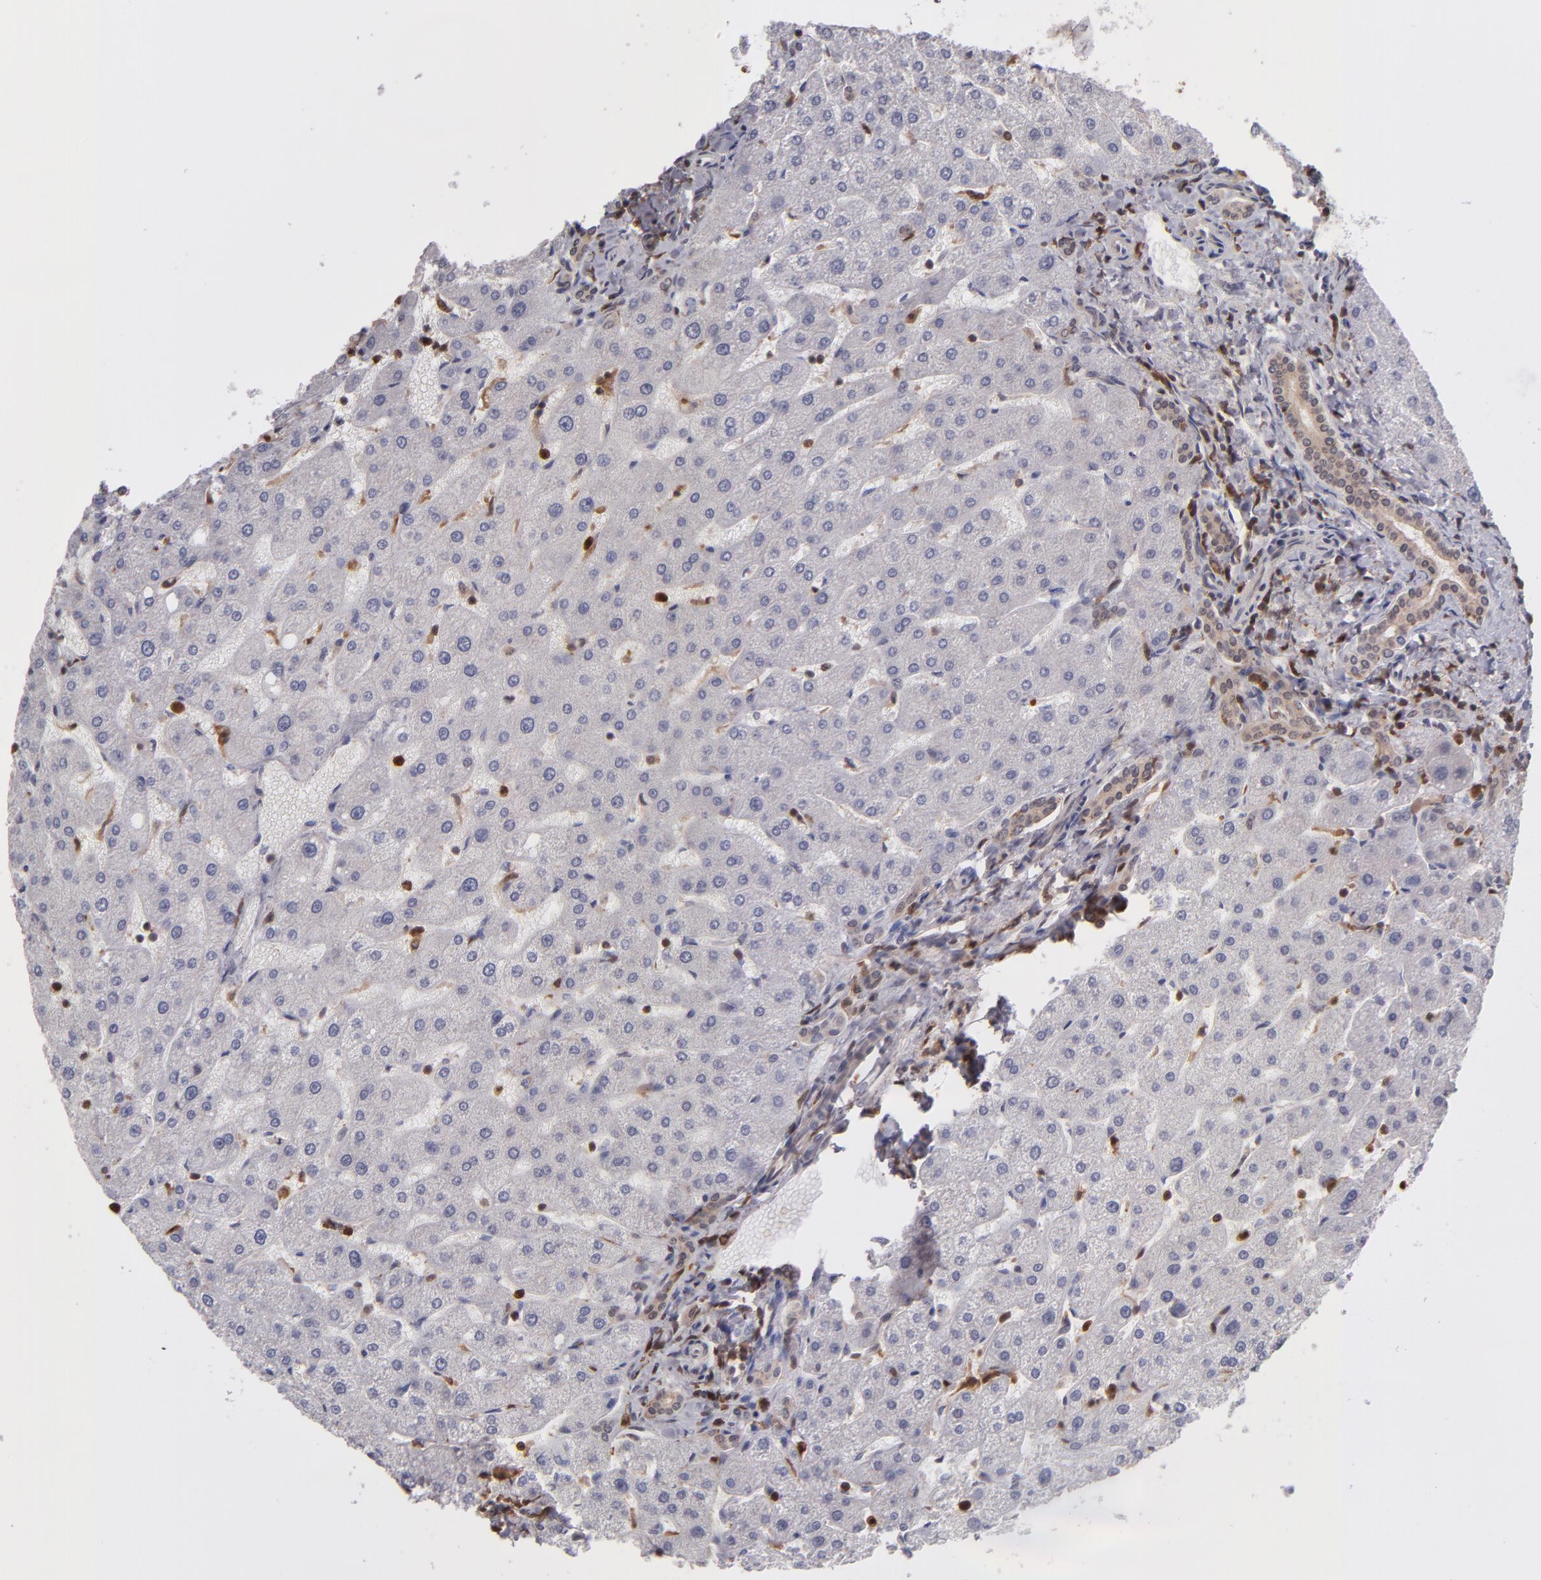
{"staining": {"intensity": "weak", "quantity": ">75%", "location": "cytoplasmic/membranous,nuclear"}, "tissue": "liver", "cell_type": "Cholangiocytes", "image_type": "normal", "snomed": [{"axis": "morphology", "description": "Normal tissue, NOS"}, {"axis": "topography", "description": "Liver"}], "caption": "A brown stain shows weak cytoplasmic/membranous,nuclear positivity of a protein in cholangiocytes of normal human liver. (DAB (3,3'-diaminobenzidine) = brown stain, brightfield microscopy at high magnification).", "gene": "GRB2", "patient": {"sex": "male", "age": 67}}